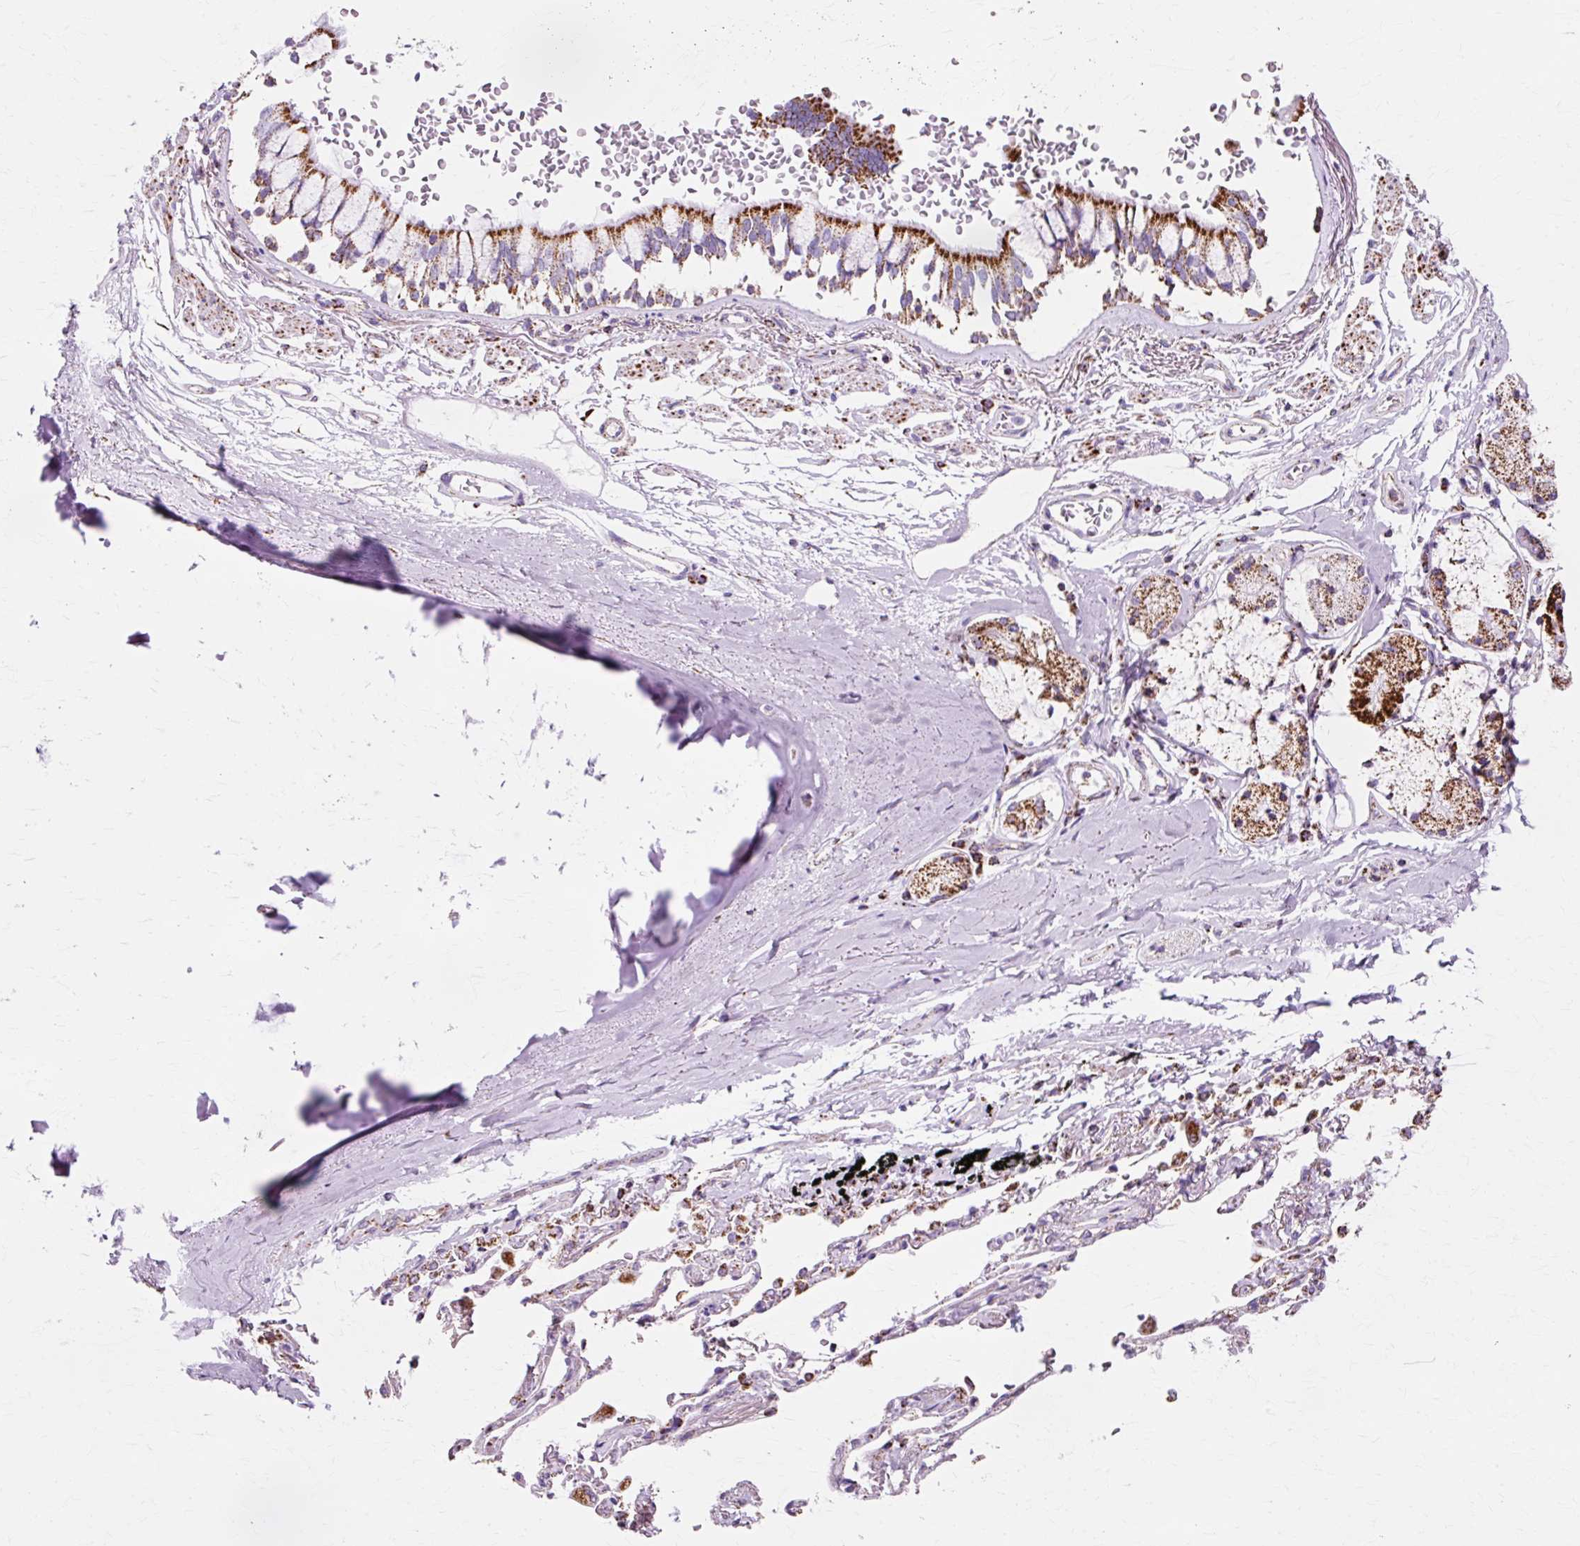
{"staining": {"intensity": "strong", "quantity": ">75%", "location": "cytoplasmic/membranous"}, "tissue": "bronchus", "cell_type": "Respiratory epithelial cells", "image_type": "normal", "snomed": [{"axis": "morphology", "description": "Normal tissue, NOS"}, {"axis": "topography", "description": "Bronchus"}], "caption": "Respiratory epithelial cells display strong cytoplasmic/membranous staining in approximately >75% of cells in normal bronchus. Nuclei are stained in blue.", "gene": "ATP5PO", "patient": {"sex": "male", "age": 70}}